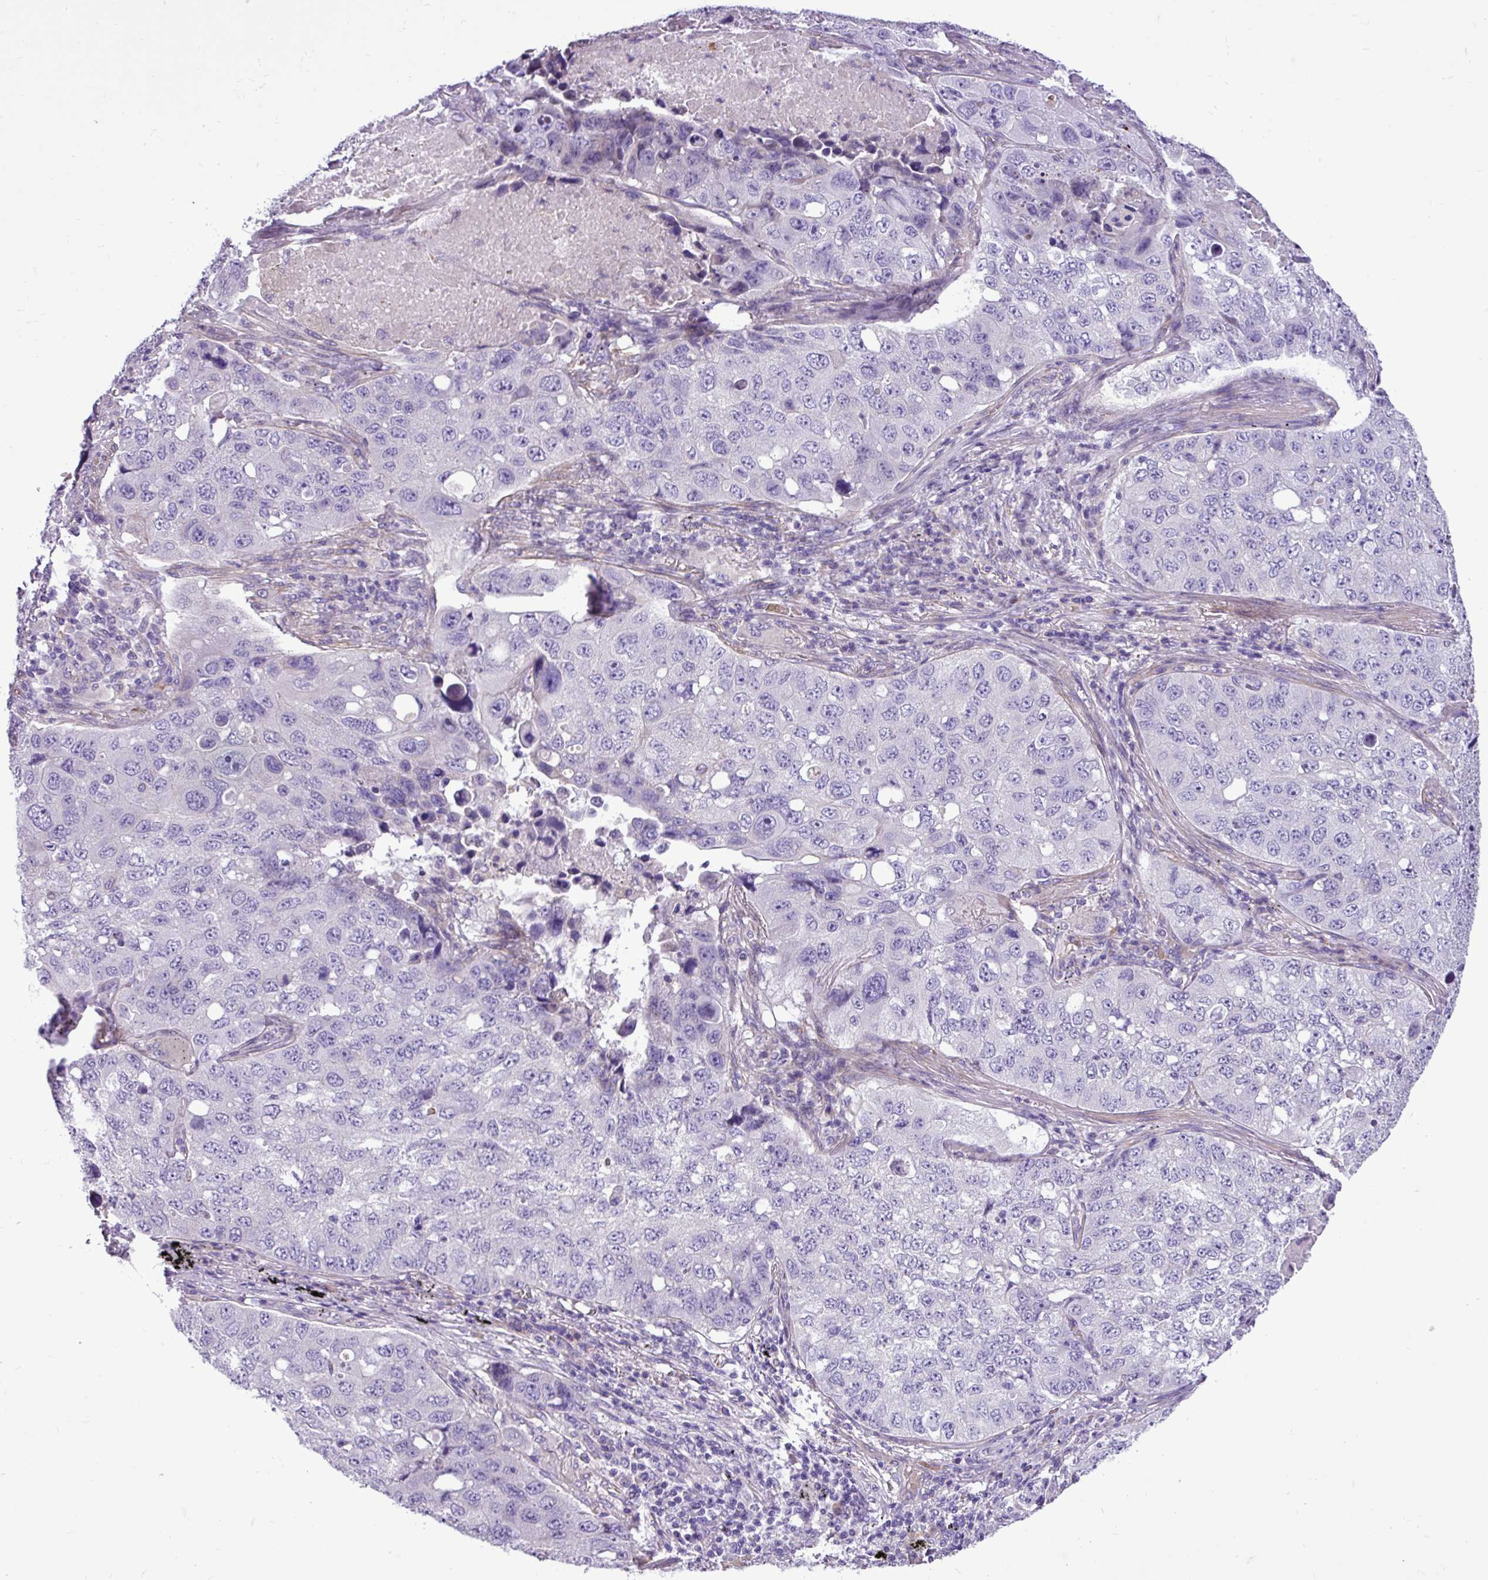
{"staining": {"intensity": "negative", "quantity": "none", "location": "none"}, "tissue": "lung cancer", "cell_type": "Tumor cells", "image_type": "cancer", "snomed": [{"axis": "morphology", "description": "Squamous cell carcinoma, NOS"}, {"axis": "topography", "description": "Lung"}], "caption": "A histopathology image of human lung cancer (squamous cell carcinoma) is negative for staining in tumor cells.", "gene": "C11orf91", "patient": {"sex": "male", "age": 60}}